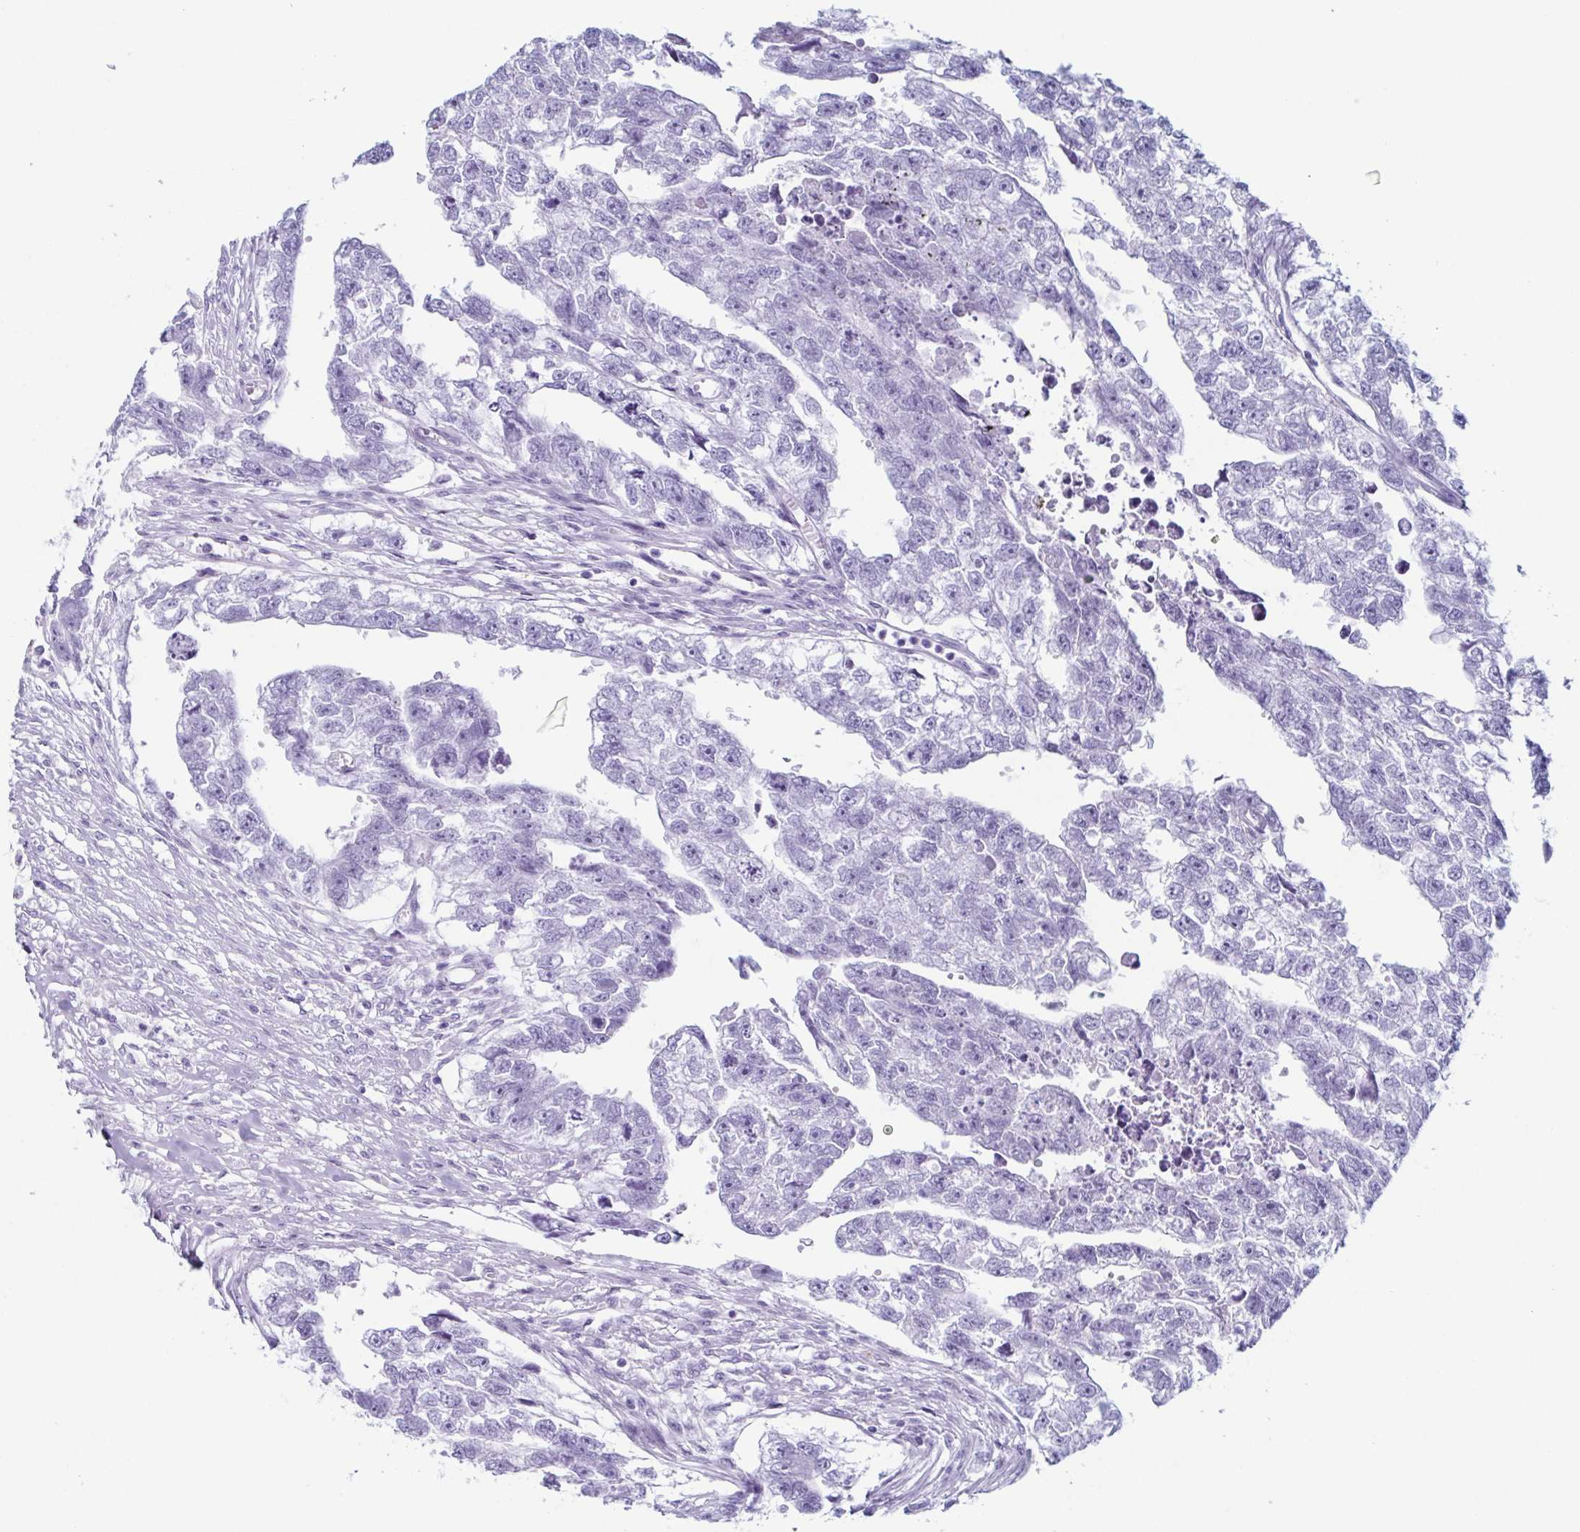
{"staining": {"intensity": "negative", "quantity": "none", "location": "none"}, "tissue": "testis cancer", "cell_type": "Tumor cells", "image_type": "cancer", "snomed": [{"axis": "morphology", "description": "Carcinoma, Embryonal, NOS"}, {"axis": "morphology", "description": "Teratoma, malignant, NOS"}, {"axis": "topography", "description": "Testis"}], "caption": "This is an immunohistochemistry (IHC) histopathology image of testis embryonal carcinoma. There is no positivity in tumor cells.", "gene": "ENKUR", "patient": {"sex": "male", "age": 44}}